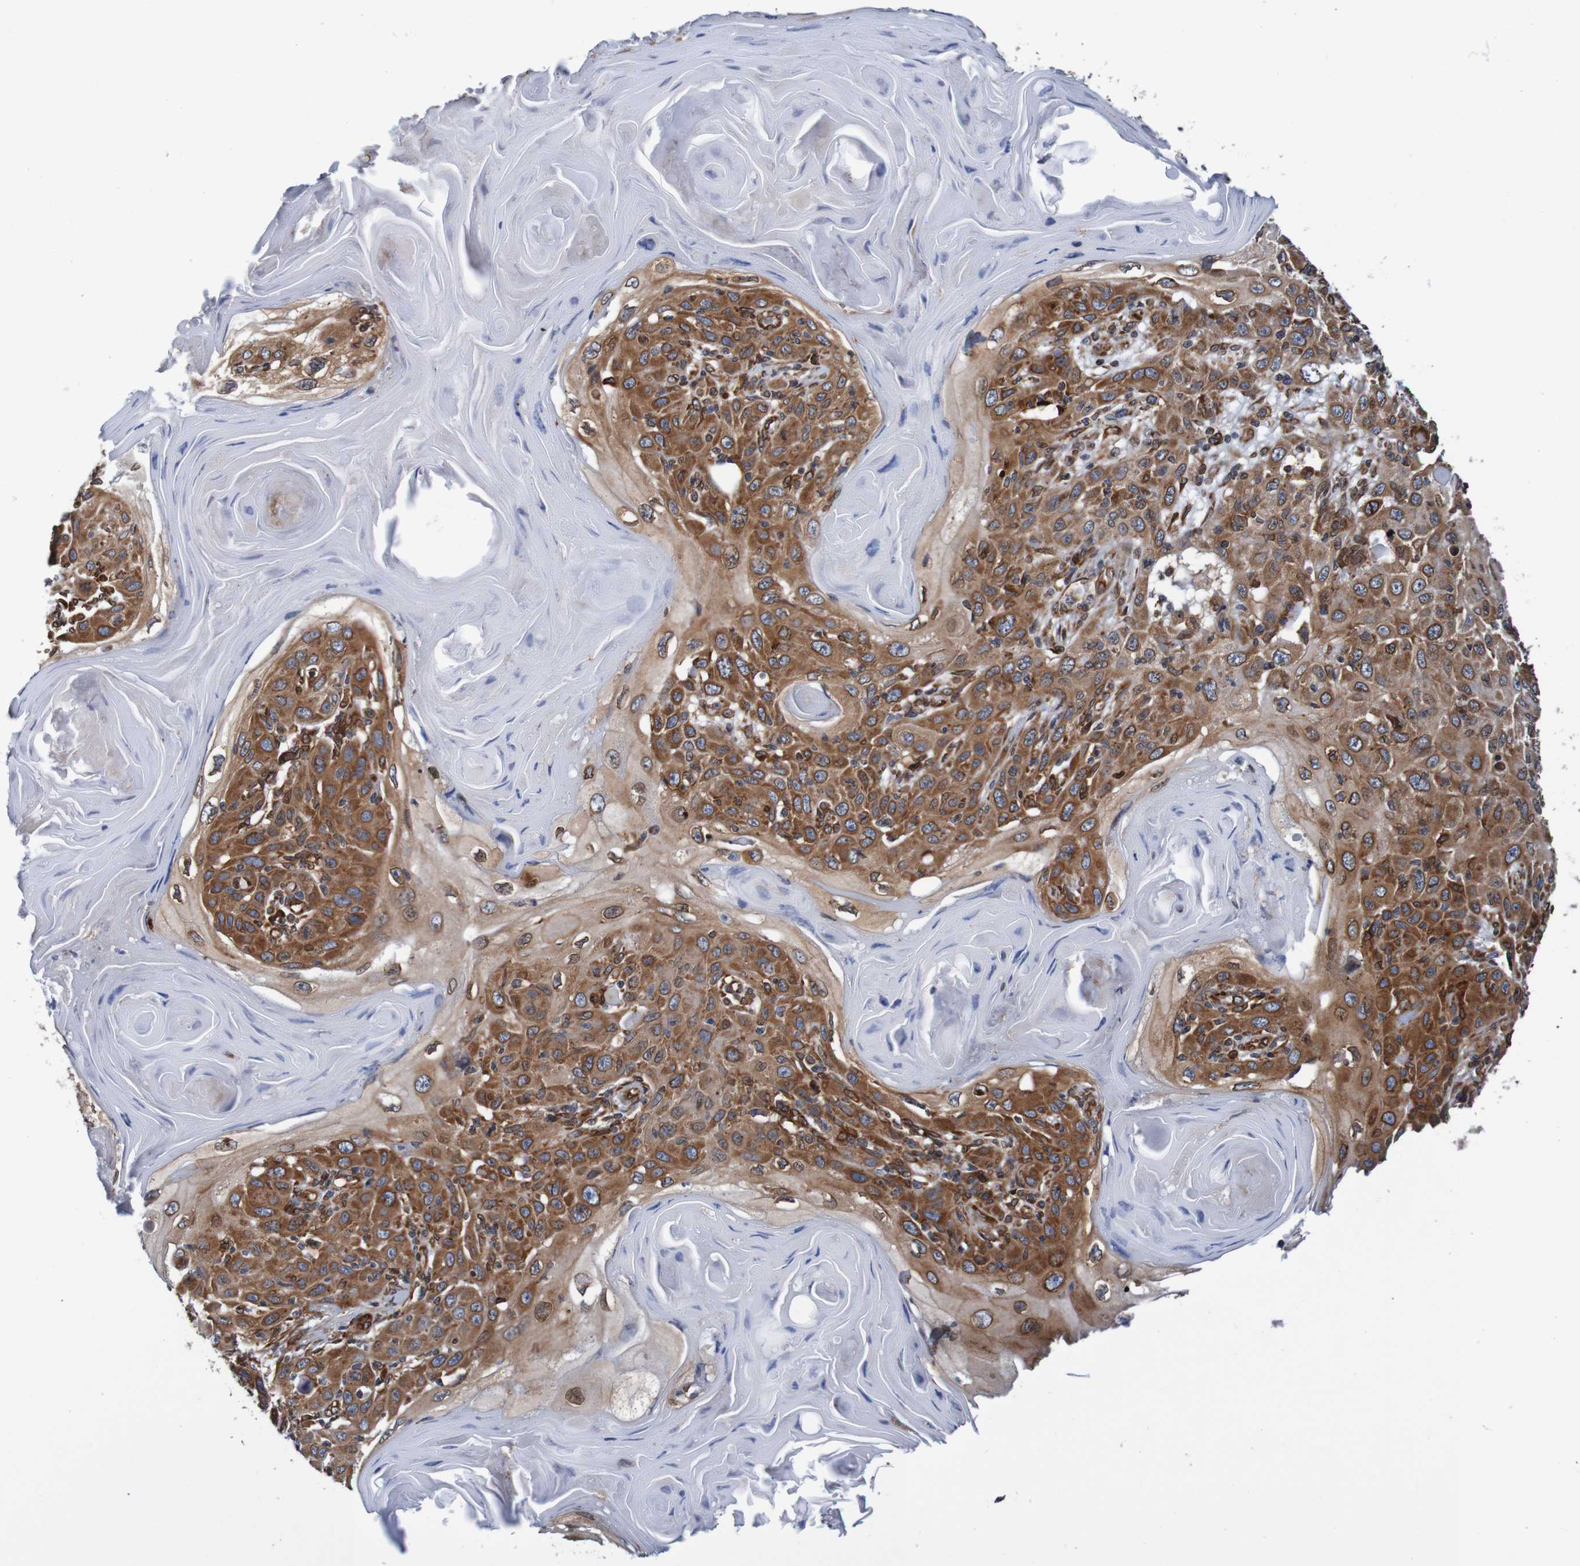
{"staining": {"intensity": "strong", "quantity": ">75%", "location": "cytoplasmic/membranous,nuclear"}, "tissue": "skin cancer", "cell_type": "Tumor cells", "image_type": "cancer", "snomed": [{"axis": "morphology", "description": "Squamous cell carcinoma, NOS"}, {"axis": "topography", "description": "Skin"}], "caption": "Squamous cell carcinoma (skin) stained for a protein shows strong cytoplasmic/membranous and nuclear positivity in tumor cells. (brown staining indicates protein expression, while blue staining denotes nuclei).", "gene": "TMEM109", "patient": {"sex": "female", "age": 88}}